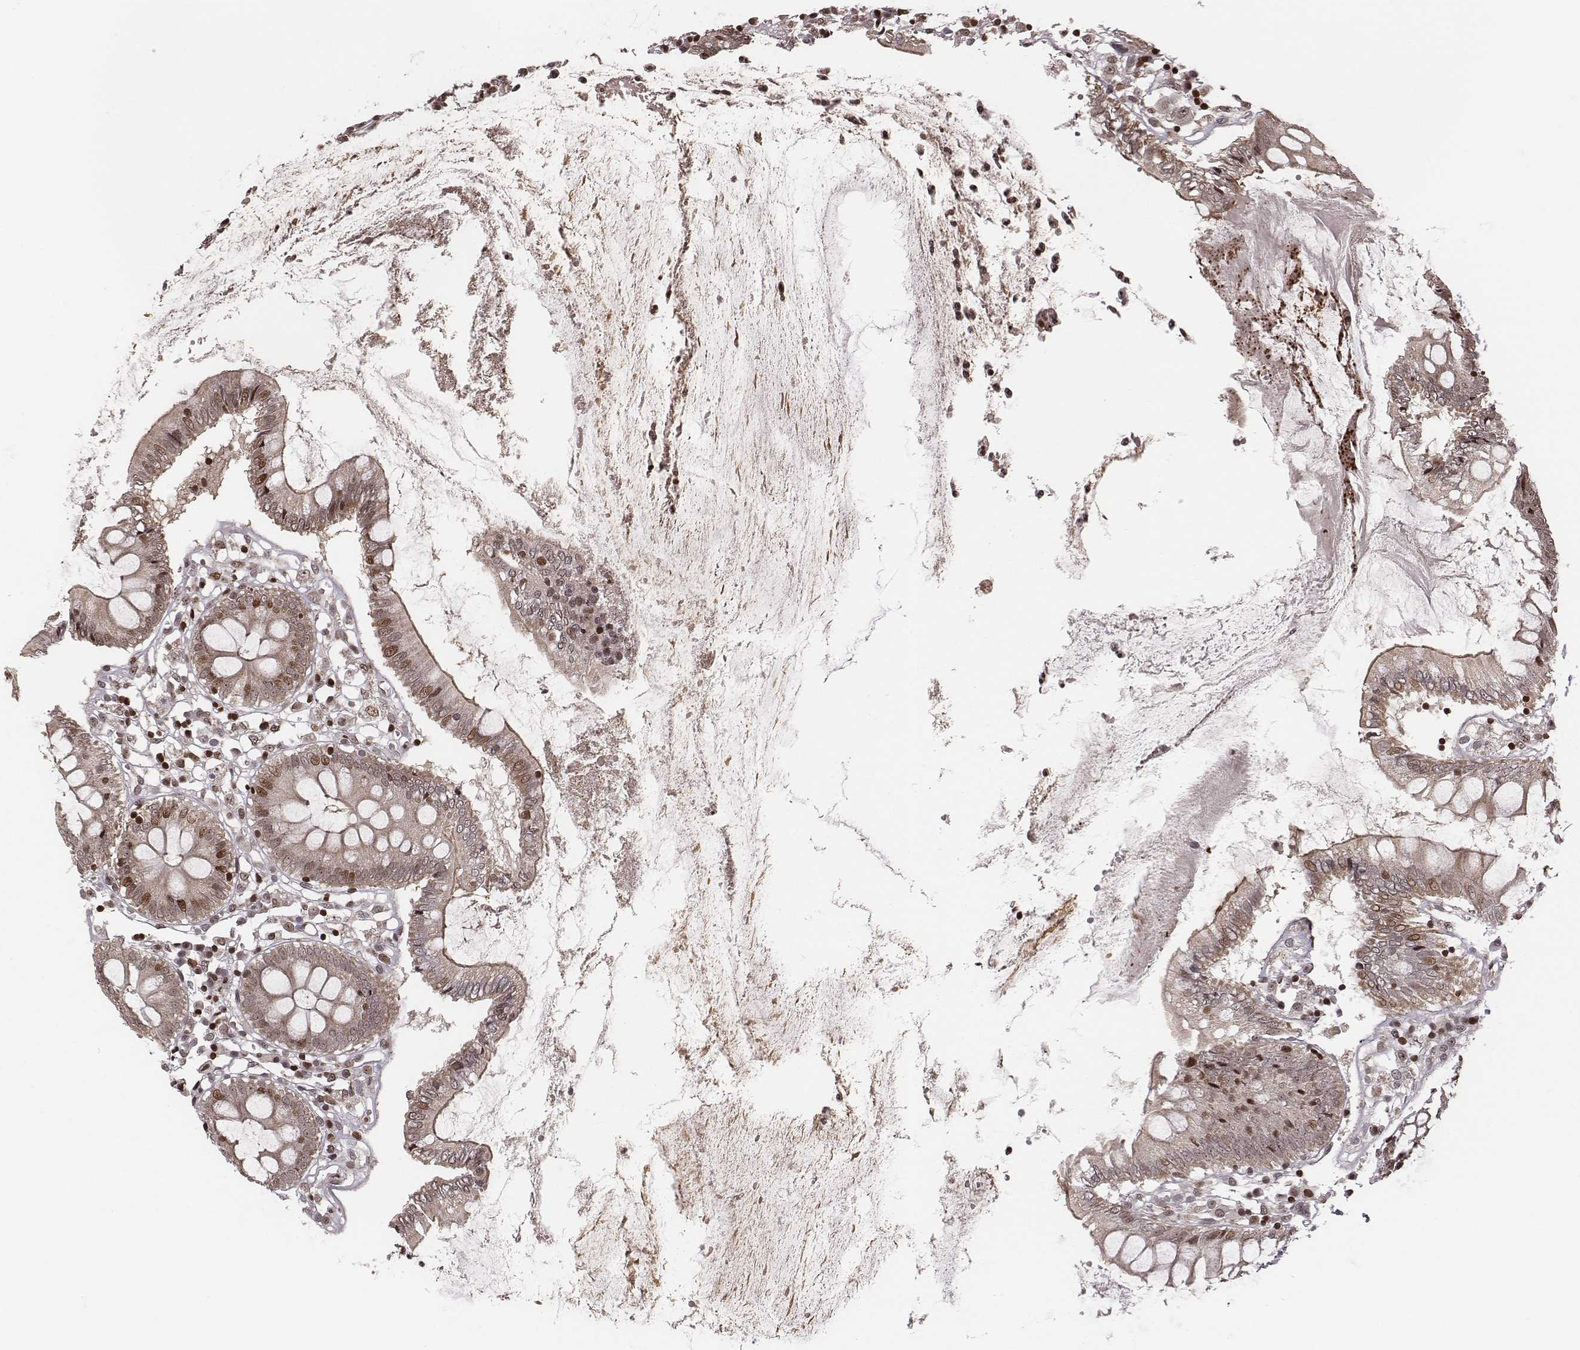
{"staining": {"intensity": "weak", "quantity": "25%-75%", "location": "nuclear"}, "tissue": "colon", "cell_type": "Endothelial cells", "image_type": "normal", "snomed": [{"axis": "morphology", "description": "Normal tissue, NOS"}, {"axis": "morphology", "description": "Adenocarcinoma, NOS"}, {"axis": "topography", "description": "Colon"}], "caption": "Human colon stained for a protein (brown) demonstrates weak nuclear positive expression in about 25%-75% of endothelial cells.", "gene": "VRK3", "patient": {"sex": "male", "age": 83}}